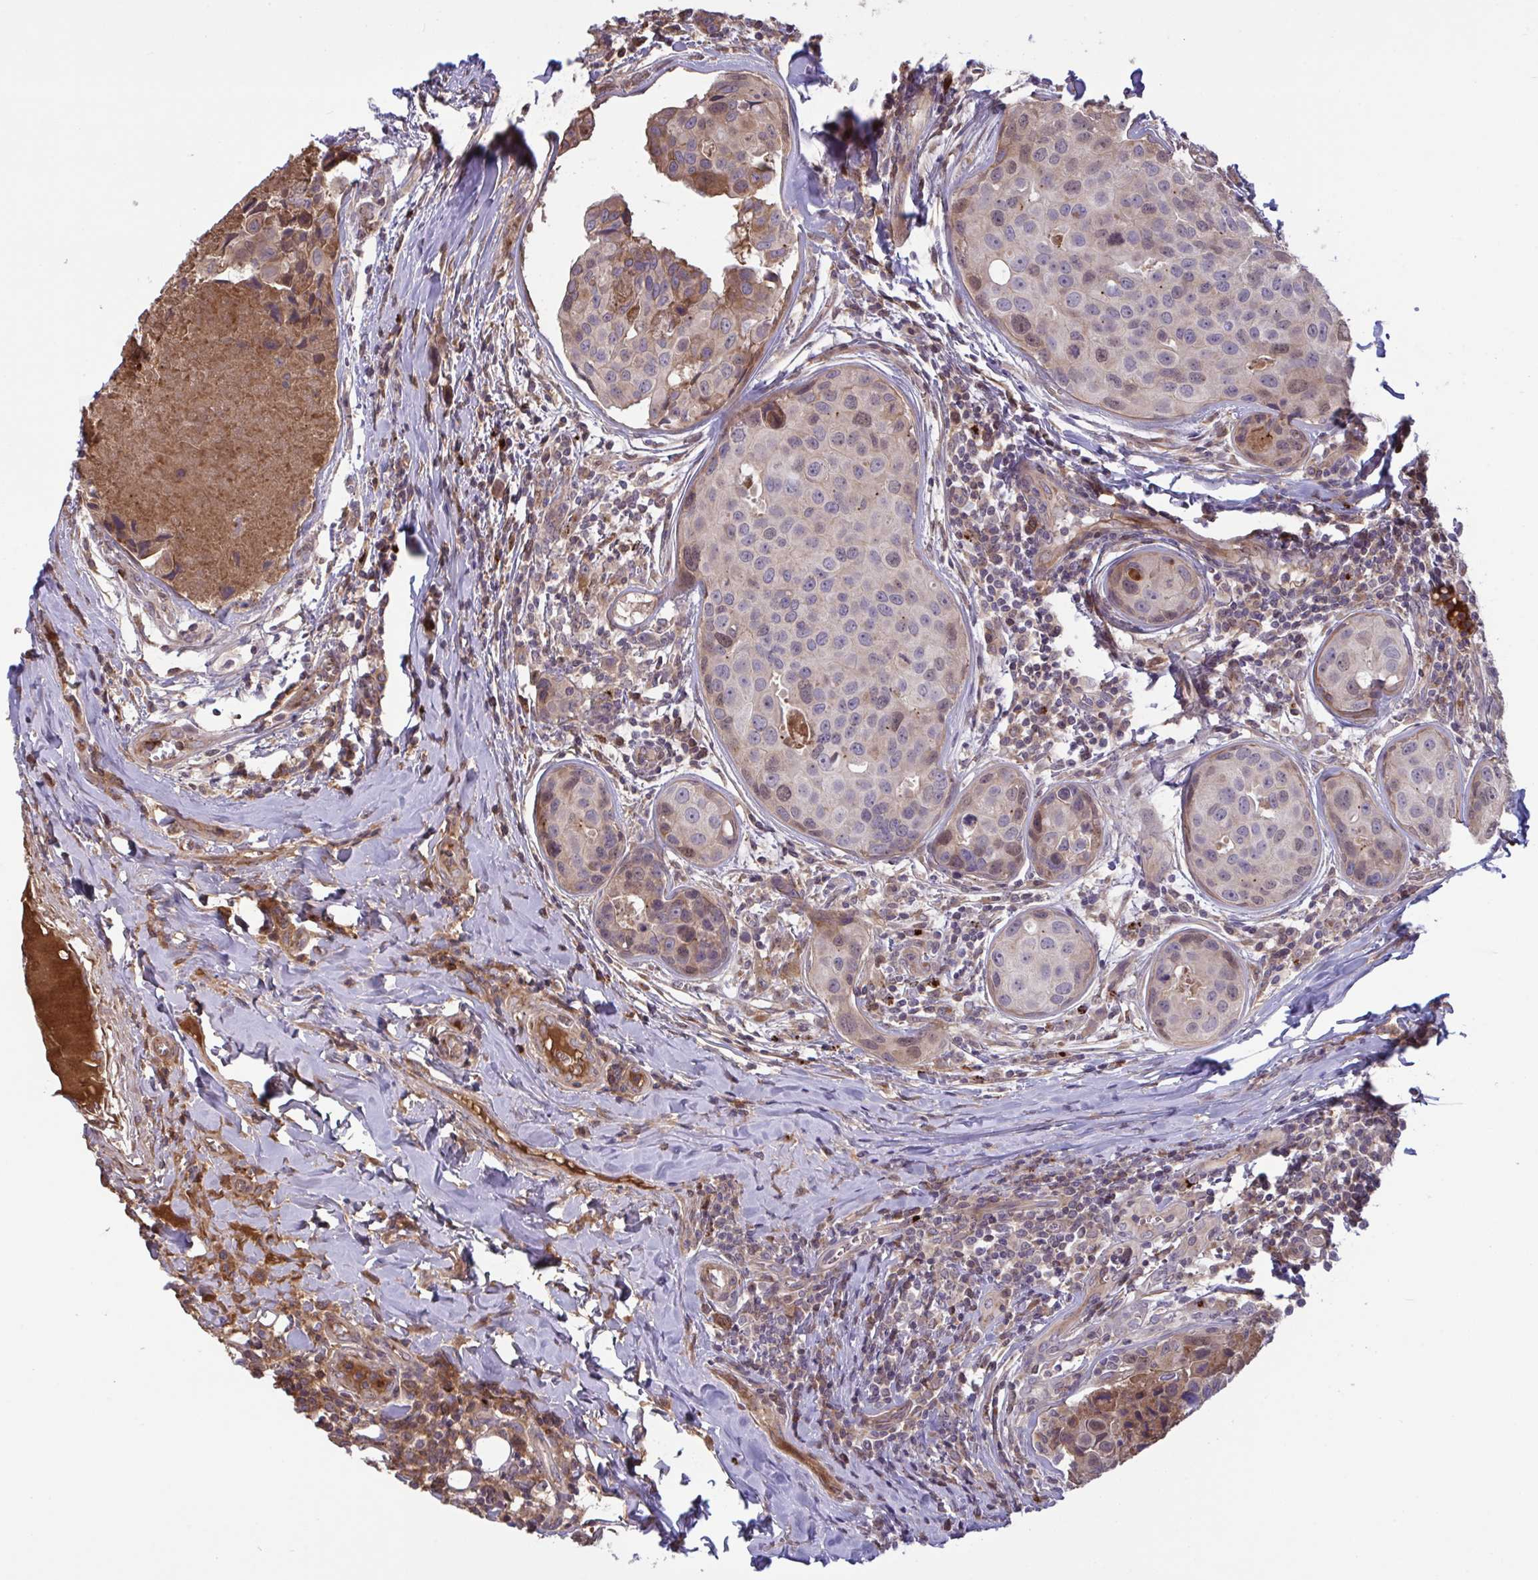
{"staining": {"intensity": "weak", "quantity": "<25%", "location": "cytoplasmic/membranous,nuclear"}, "tissue": "breast cancer", "cell_type": "Tumor cells", "image_type": "cancer", "snomed": [{"axis": "morphology", "description": "Duct carcinoma"}, {"axis": "topography", "description": "Breast"}], "caption": "This micrograph is of breast cancer stained with IHC to label a protein in brown with the nuclei are counter-stained blue. There is no positivity in tumor cells. (IHC, brightfield microscopy, high magnification).", "gene": "IL1R1", "patient": {"sex": "female", "age": 24}}